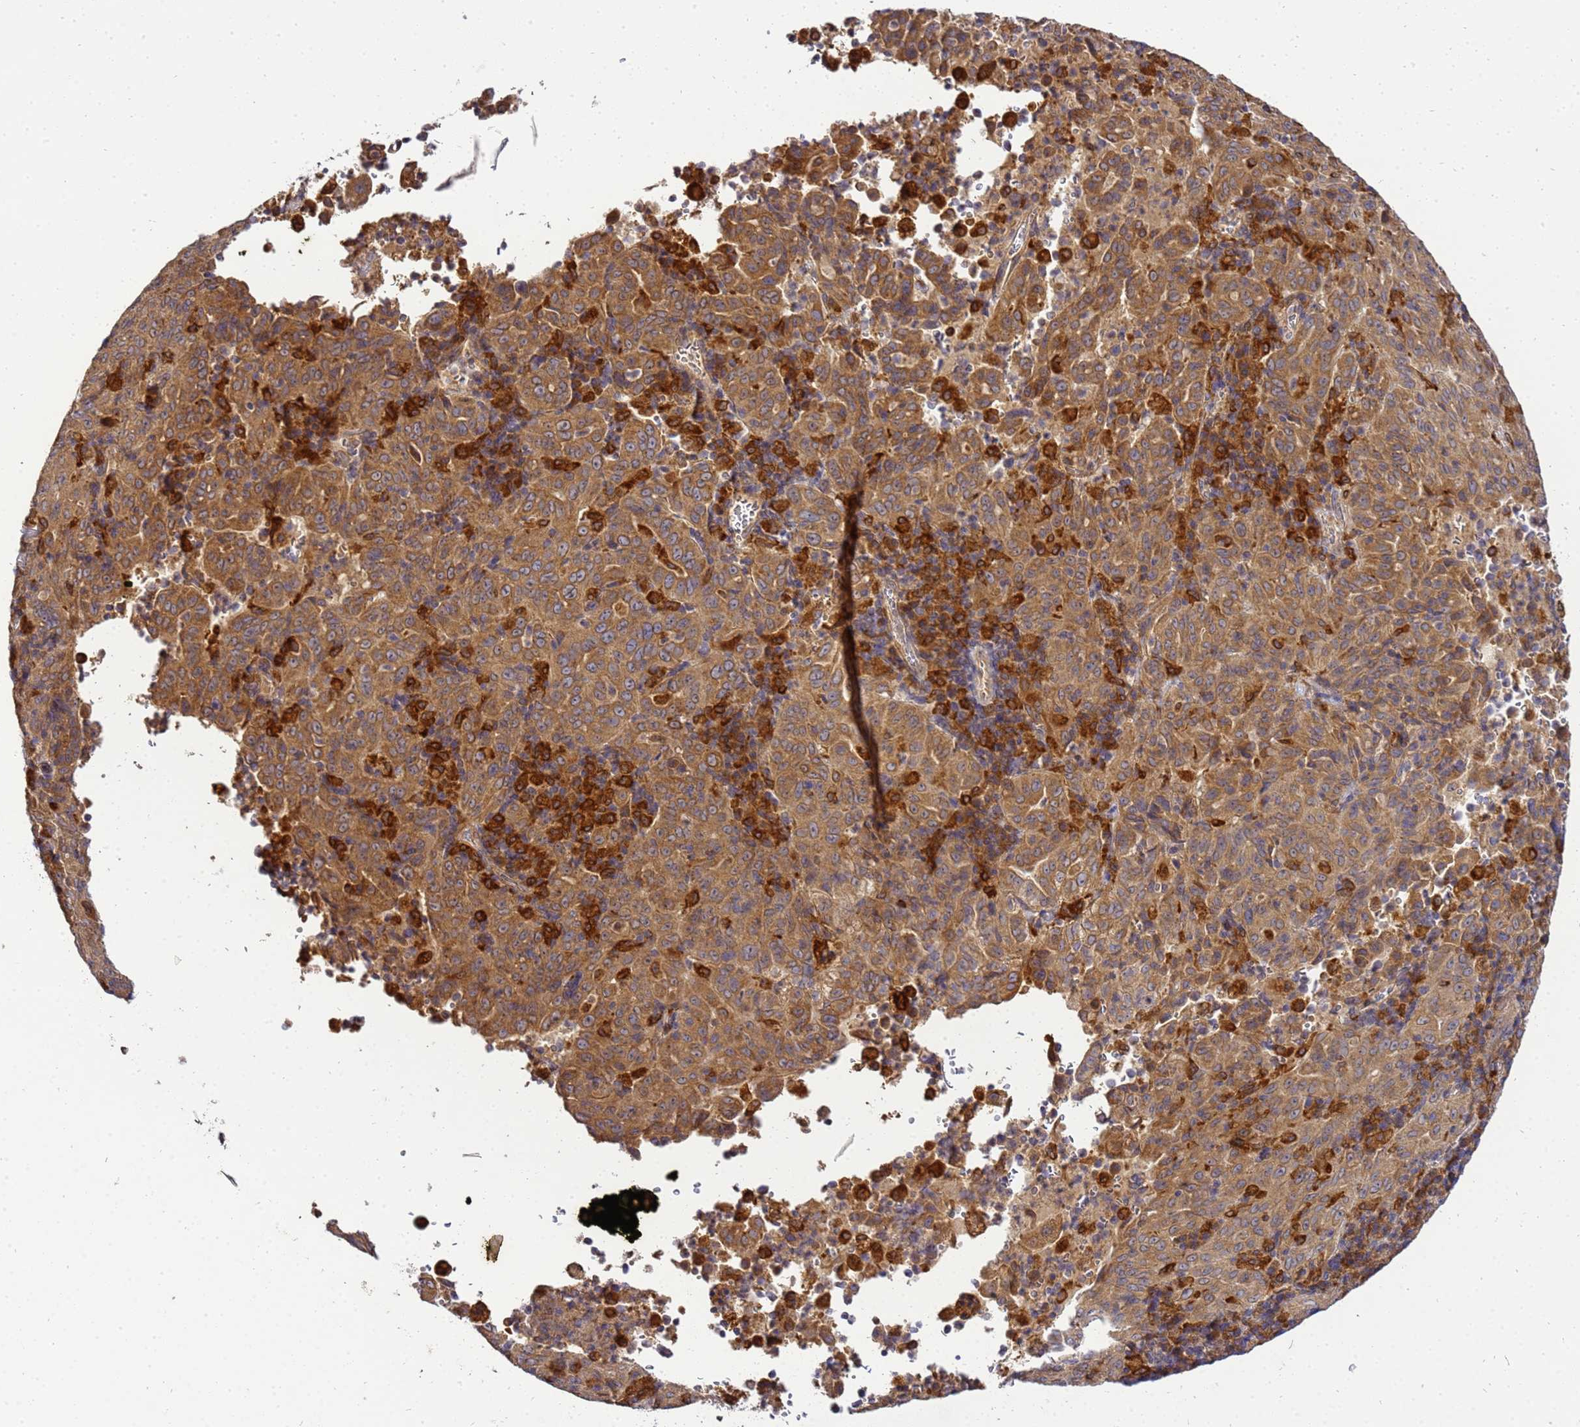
{"staining": {"intensity": "moderate", "quantity": ">75%", "location": "cytoplasmic/membranous"}, "tissue": "pancreatic cancer", "cell_type": "Tumor cells", "image_type": "cancer", "snomed": [{"axis": "morphology", "description": "Adenocarcinoma, NOS"}, {"axis": "topography", "description": "Pancreas"}], "caption": "A brown stain shows moderate cytoplasmic/membranous expression of a protein in human pancreatic adenocarcinoma tumor cells.", "gene": "ADPGK", "patient": {"sex": "male", "age": 63}}